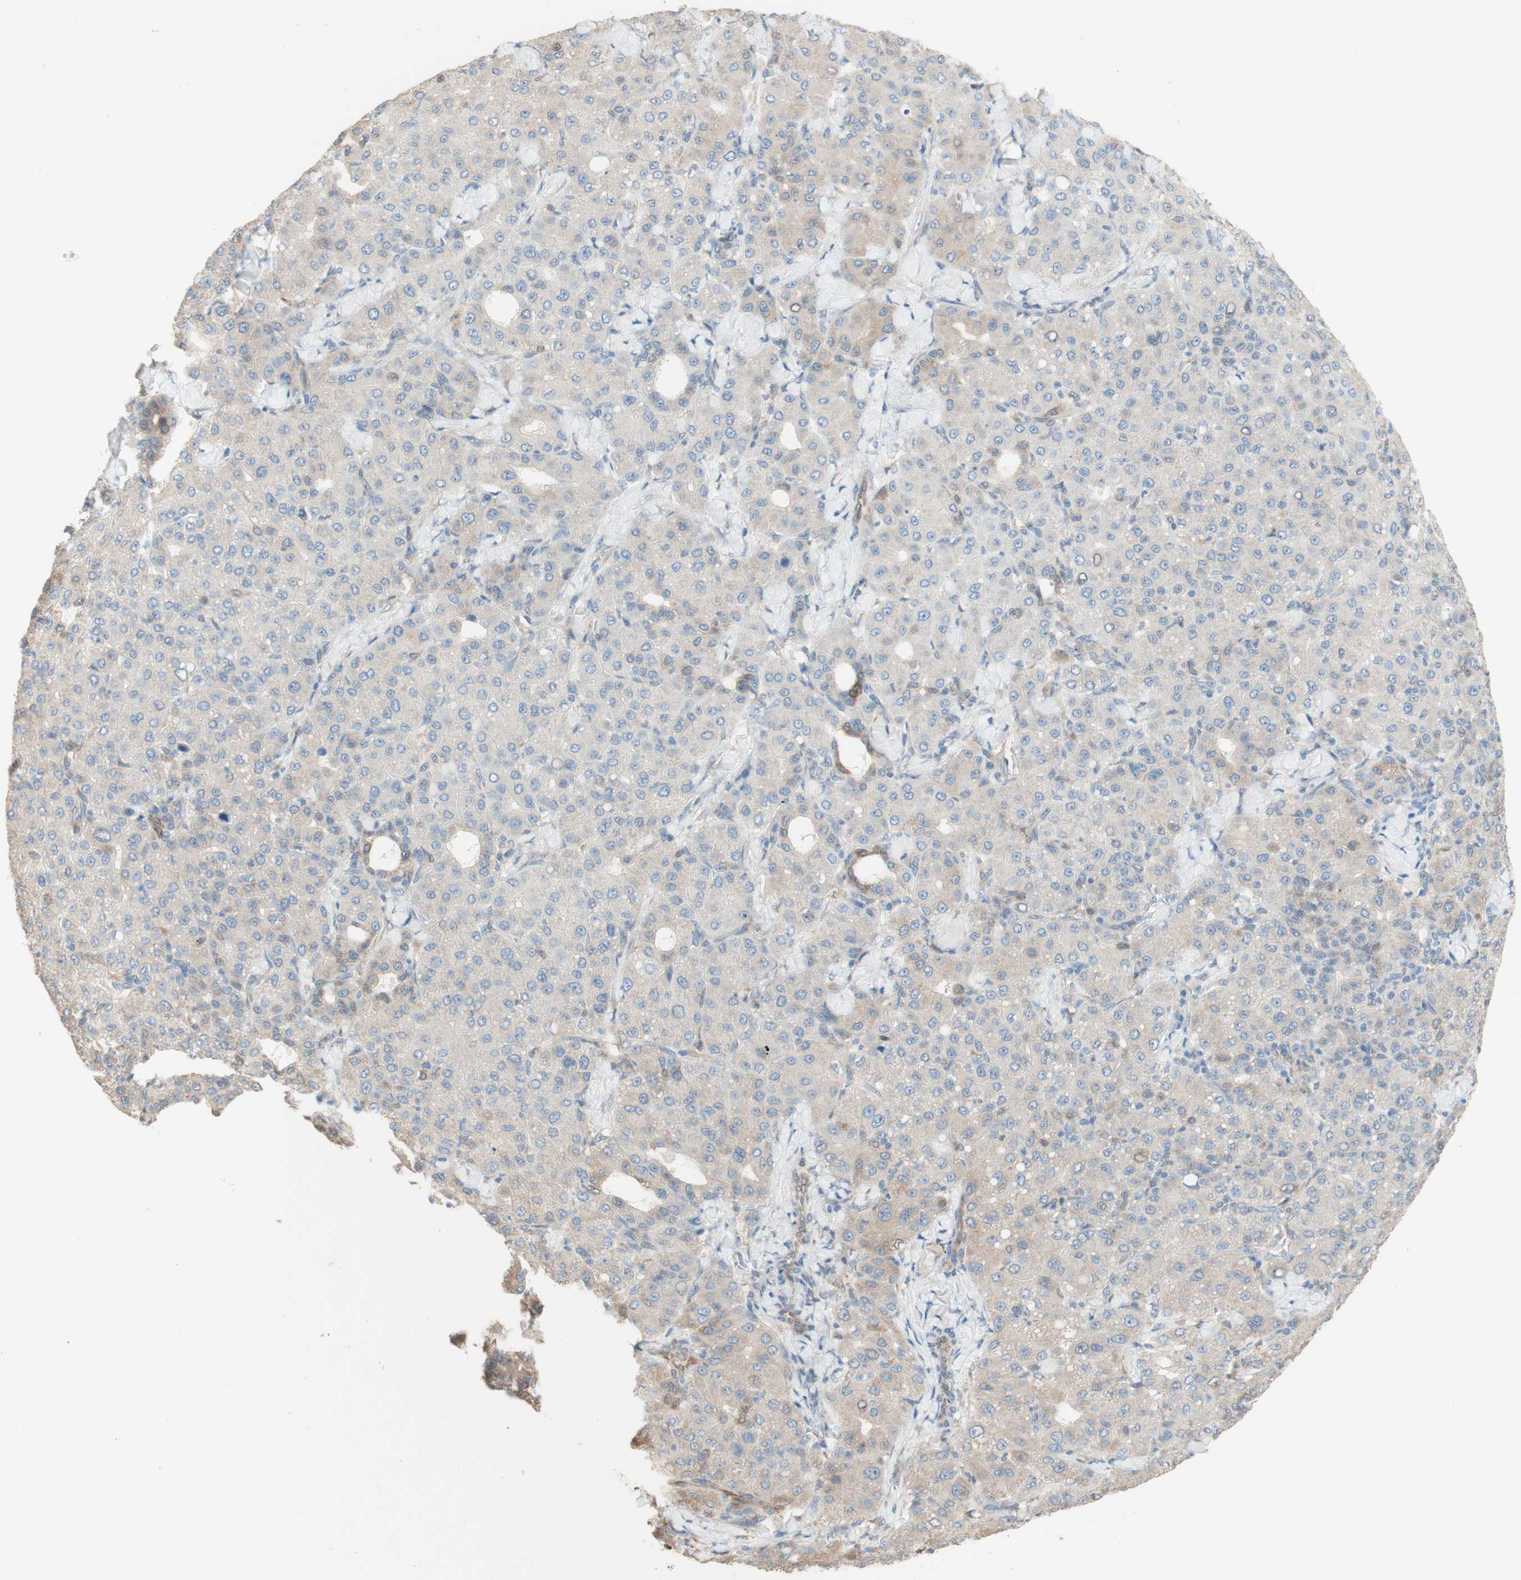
{"staining": {"intensity": "weak", "quantity": "<25%", "location": "cytoplasmic/membranous"}, "tissue": "liver cancer", "cell_type": "Tumor cells", "image_type": "cancer", "snomed": [{"axis": "morphology", "description": "Carcinoma, Hepatocellular, NOS"}, {"axis": "topography", "description": "Liver"}], "caption": "This is an immunohistochemistry (IHC) histopathology image of hepatocellular carcinoma (liver). There is no staining in tumor cells.", "gene": "COMT", "patient": {"sex": "male", "age": 65}}